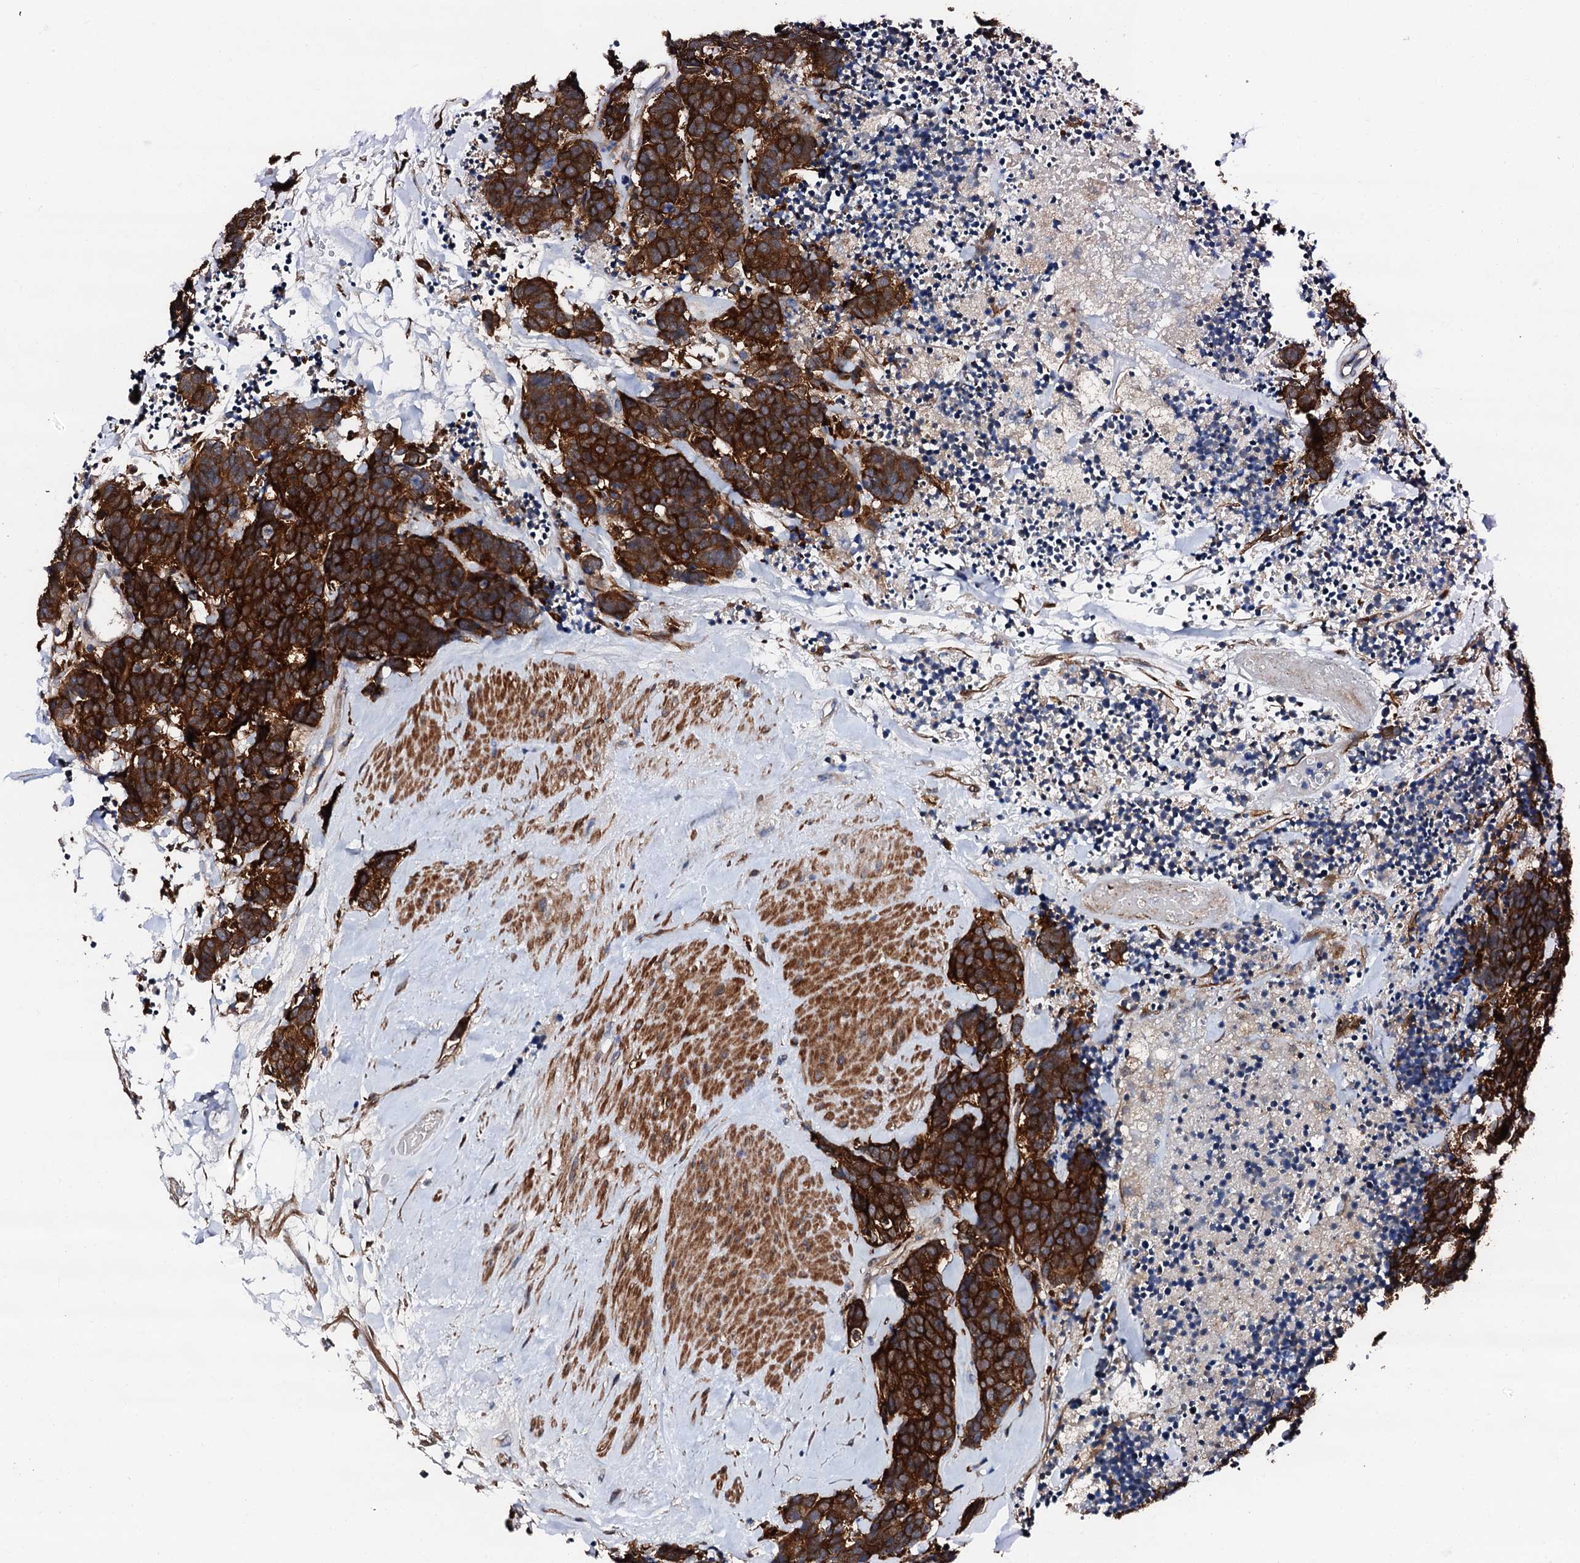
{"staining": {"intensity": "strong", "quantity": ">75%", "location": "cytoplasmic/membranous"}, "tissue": "carcinoid", "cell_type": "Tumor cells", "image_type": "cancer", "snomed": [{"axis": "morphology", "description": "Carcinoma, NOS"}, {"axis": "morphology", "description": "Carcinoid, malignant, NOS"}, {"axis": "topography", "description": "Urinary bladder"}], "caption": "A high-resolution micrograph shows immunohistochemistry staining of carcinoma, which shows strong cytoplasmic/membranous expression in about >75% of tumor cells.", "gene": "GFOD2", "patient": {"sex": "male", "age": 57}}